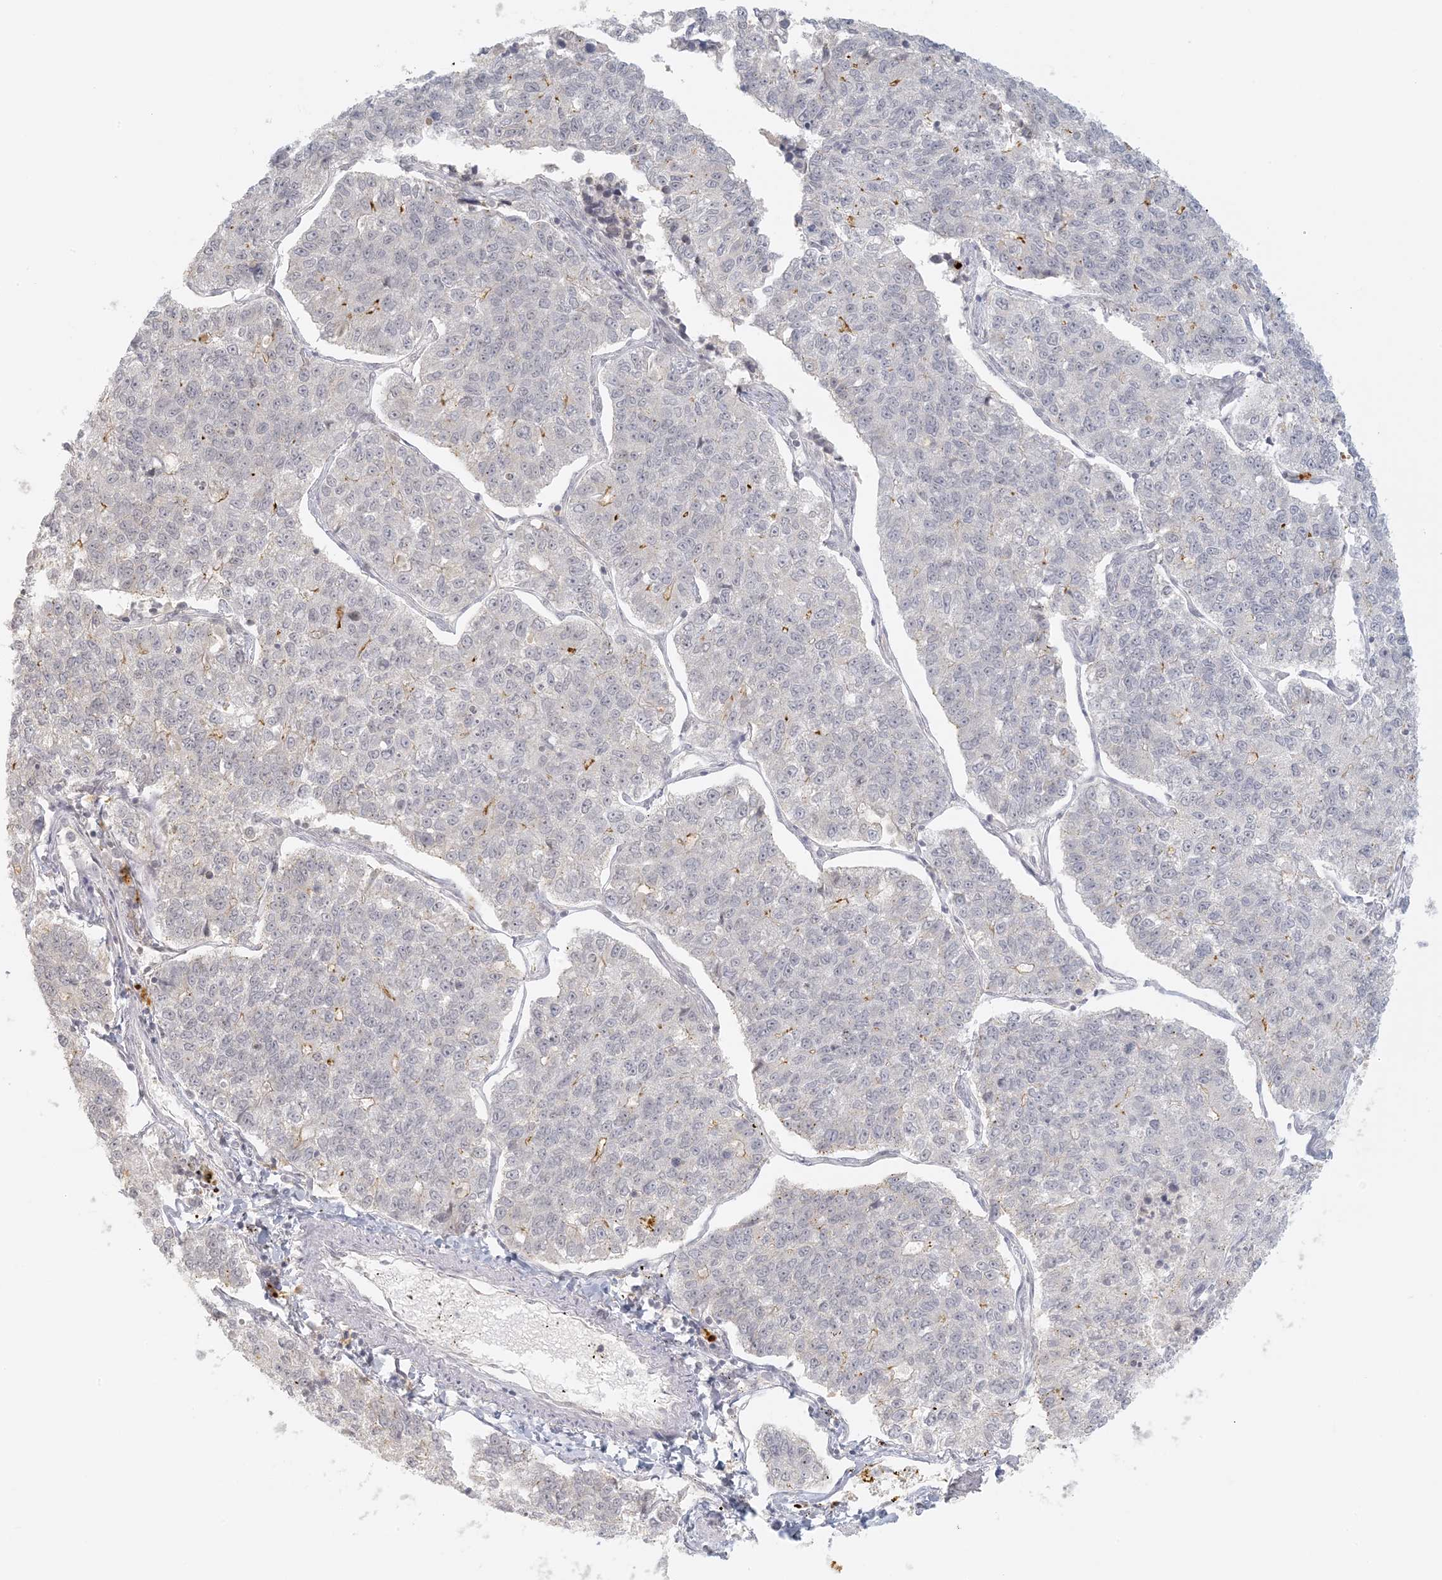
{"staining": {"intensity": "negative", "quantity": "none", "location": "none"}, "tissue": "lung cancer", "cell_type": "Tumor cells", "image_type": "cancer", "snomed": [{"axis": "morphology", "description": "Adenocarcinoma, NOS"}, {"axis": "topography", "description": "Lung"}], "caption": "Tumor cells are negative for brown protein staining in lung adenocarcinoma.", "gene": "LIPT1", "patient": {"sex": "male", "age": 49}}